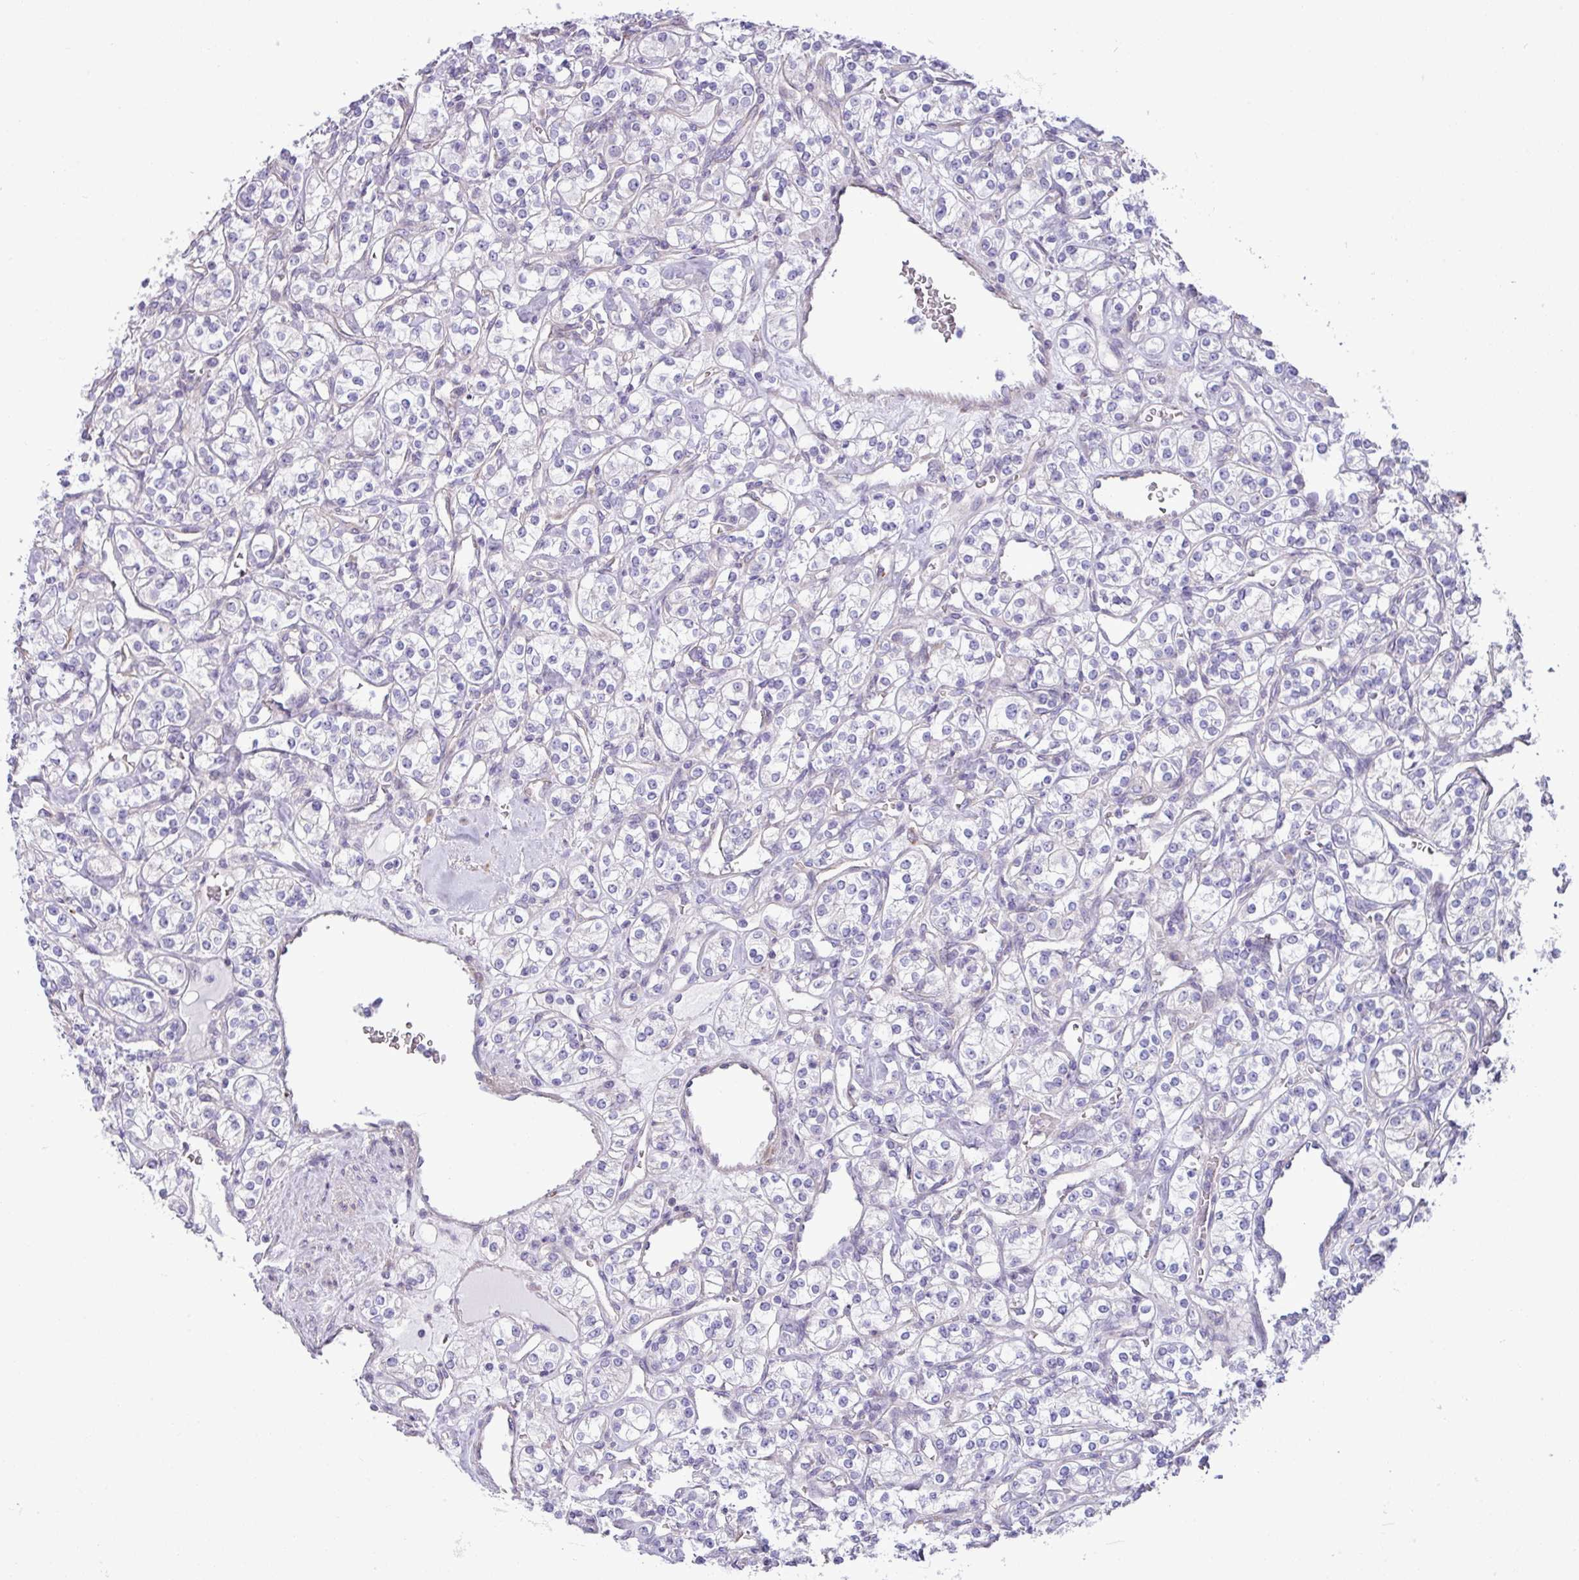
{"staining": {"intensity": "negative", "quantity": "none", "location": "none"}, "tissue": "renal cancer", "cell_type": "Tumor cells", "image_type": "cancer", "snomed": [{"axis": "morphology", "description": "Adenocarcinoma, NOS"}, {"axis": "topography", "description": "Kidney"}], "caption": "The photomicrograph displays no significant staining in tumor cells of adenocarcinoma (renal).", "gene": "IRGC", "patient": {"sex": "male", "age": 77}}